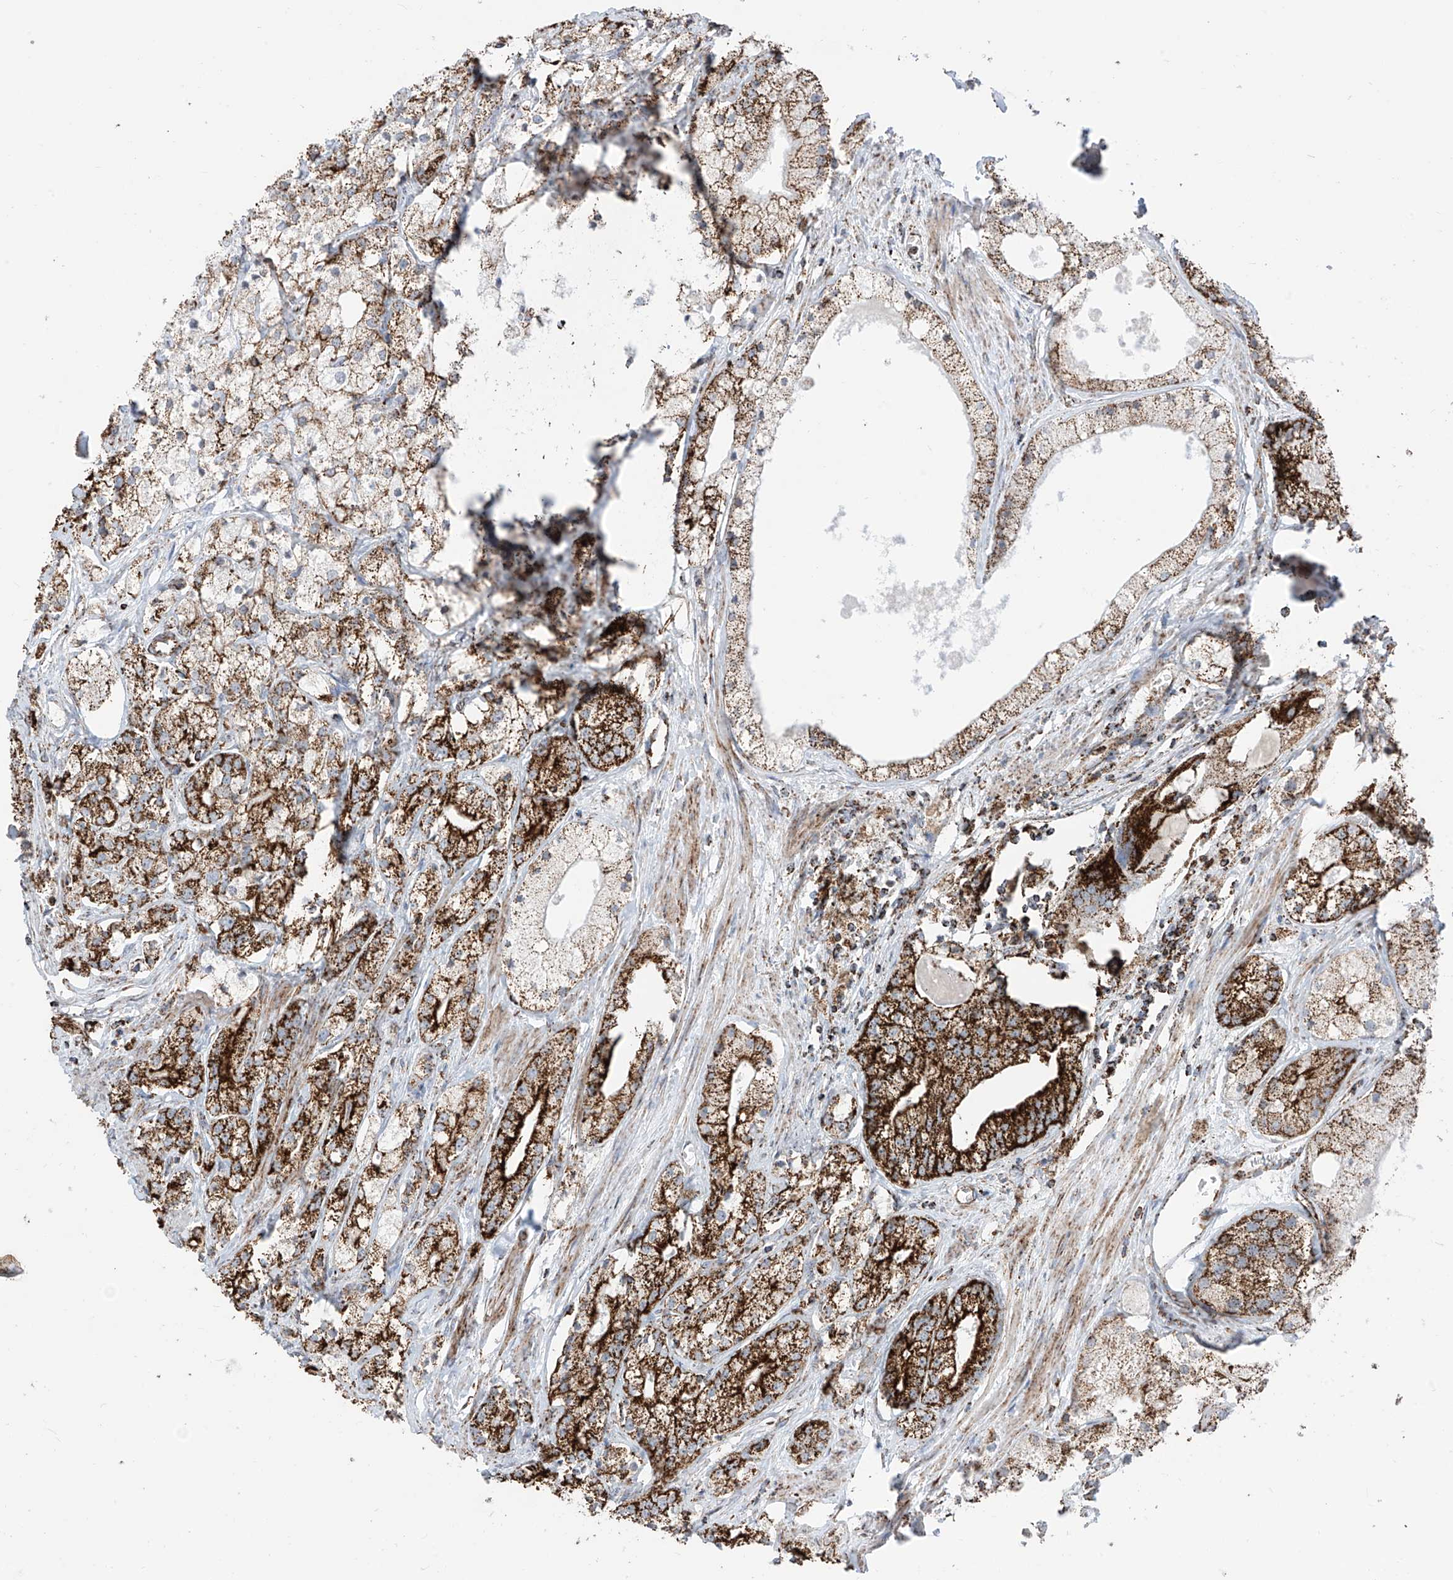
{"staining": {"intensity": "strong", "quantity": ">75%", "location": "cytoplasmic/membranous"}, "tissue": "prostate cancer", "cell_type": "Tumor cells", "image_type": "cancer", "snomed": [{"axis": "morphology", "description": "Adenocarcinoma, Low grade"}, {"axis": "topography", "description": "Prostate"}], "caption": "IHC of human prostate cancer displays high levels of strong cytoplasmic/membranous staining in about >75% of tumor cells.", "gene": "COX5B", "patient": {"sex": "male", "age": 69}}